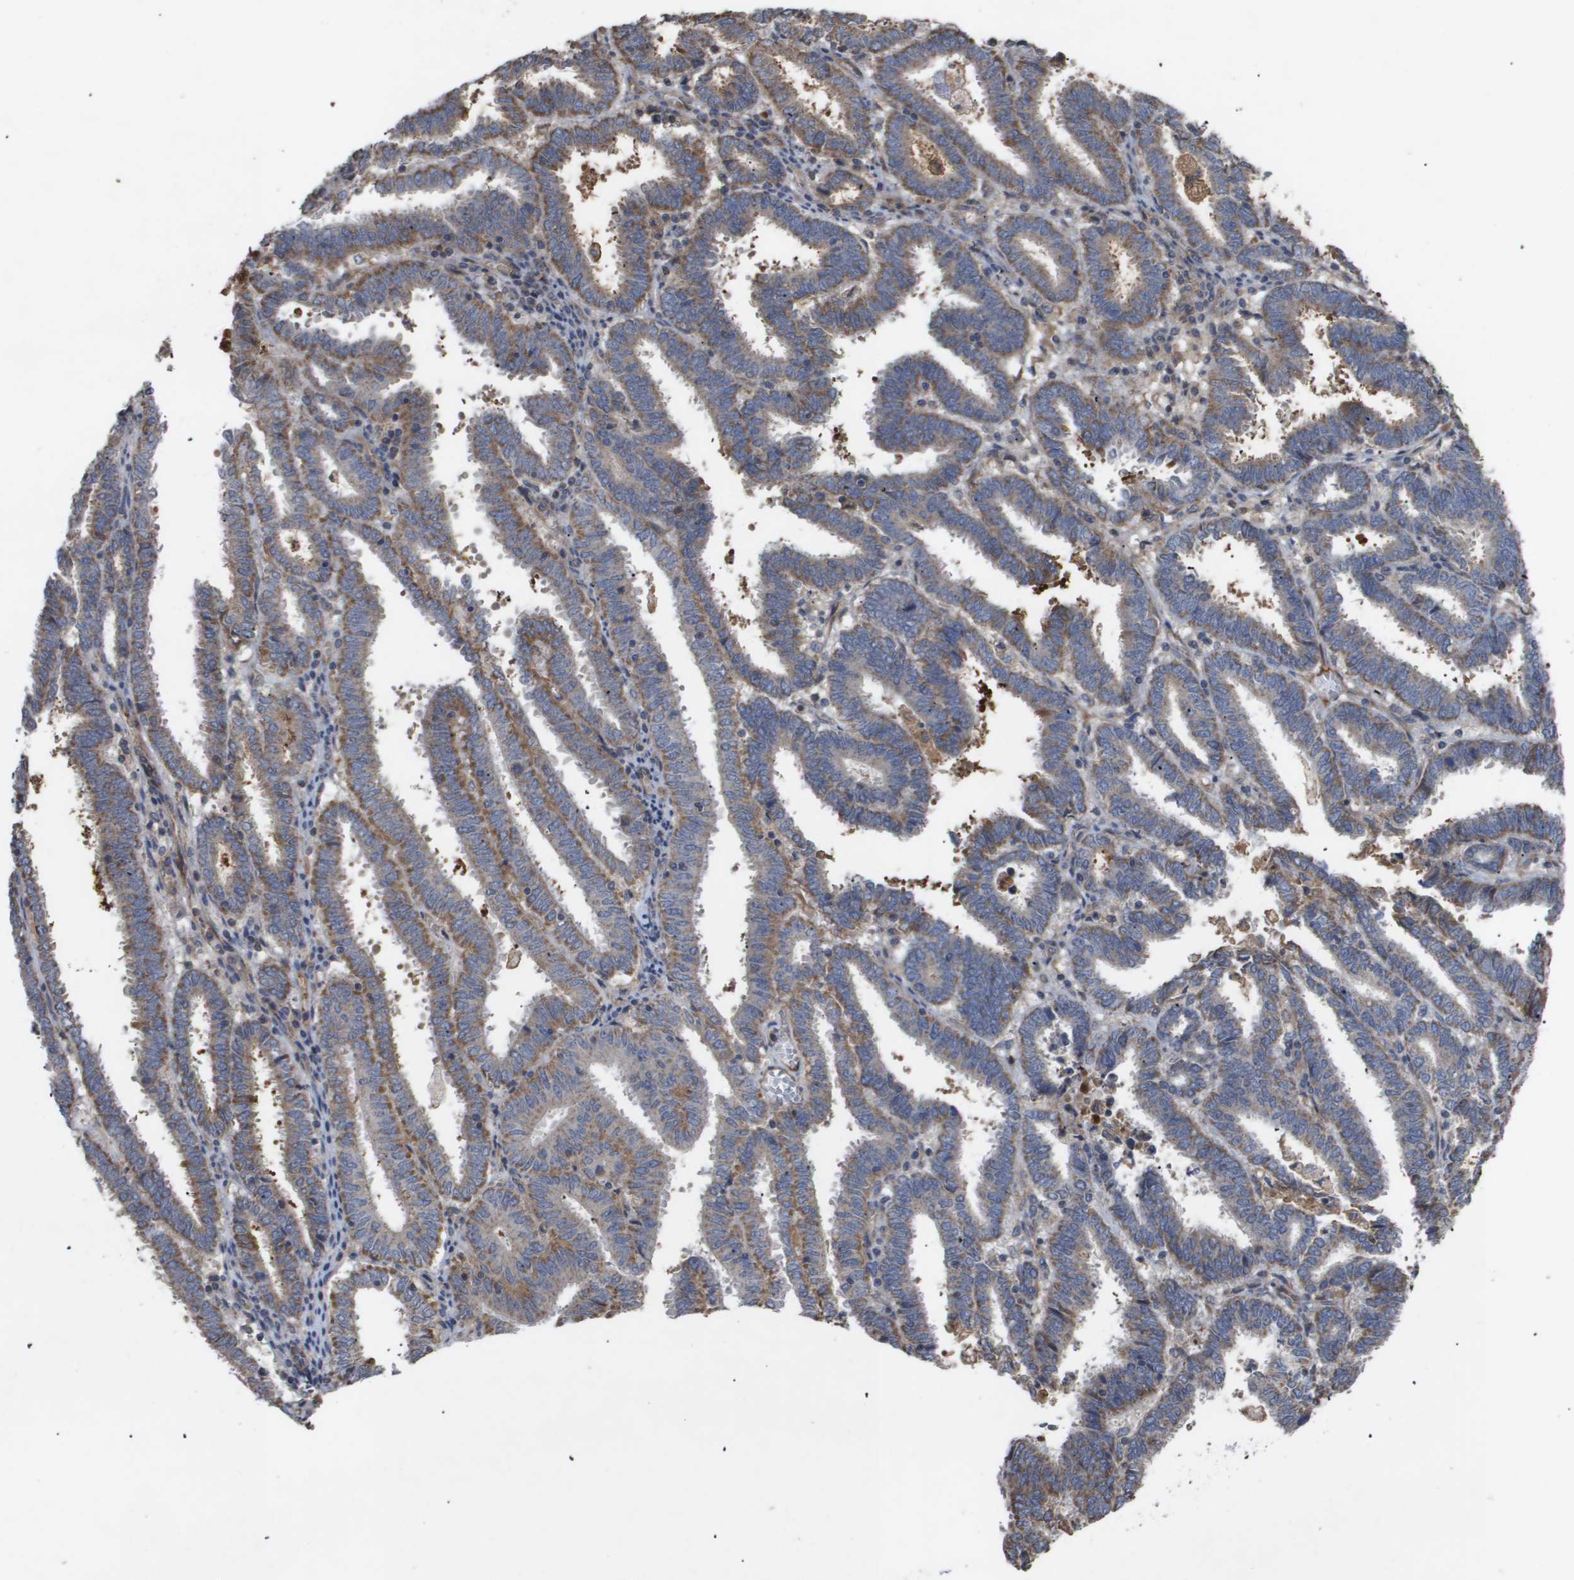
{"staining": {"intensity": "moderate", "quantity": ">75%", "location": "cytoplasmic/membranous"}, "tissue": "endometrial cancer", "cell_type": "Tumor cells", "image_type": "cancer", "snomed": [{"axis": "morphology", "description": "Adenocarcinoma, NOS"}, {"axis": "topography", "description": "Uterus"}], "caption": "Protein expression analysis of human endometrial adenocarcinoma reveals moderate cytoplasmic/membranous expression in about >75% of tumor cells. (DAB (3,3'-diaminobenzidine) = brown stain, brightfield microscopy at high magnification).", "gene": "TNS1", "patient": {"sex": "female", "age": 83}}